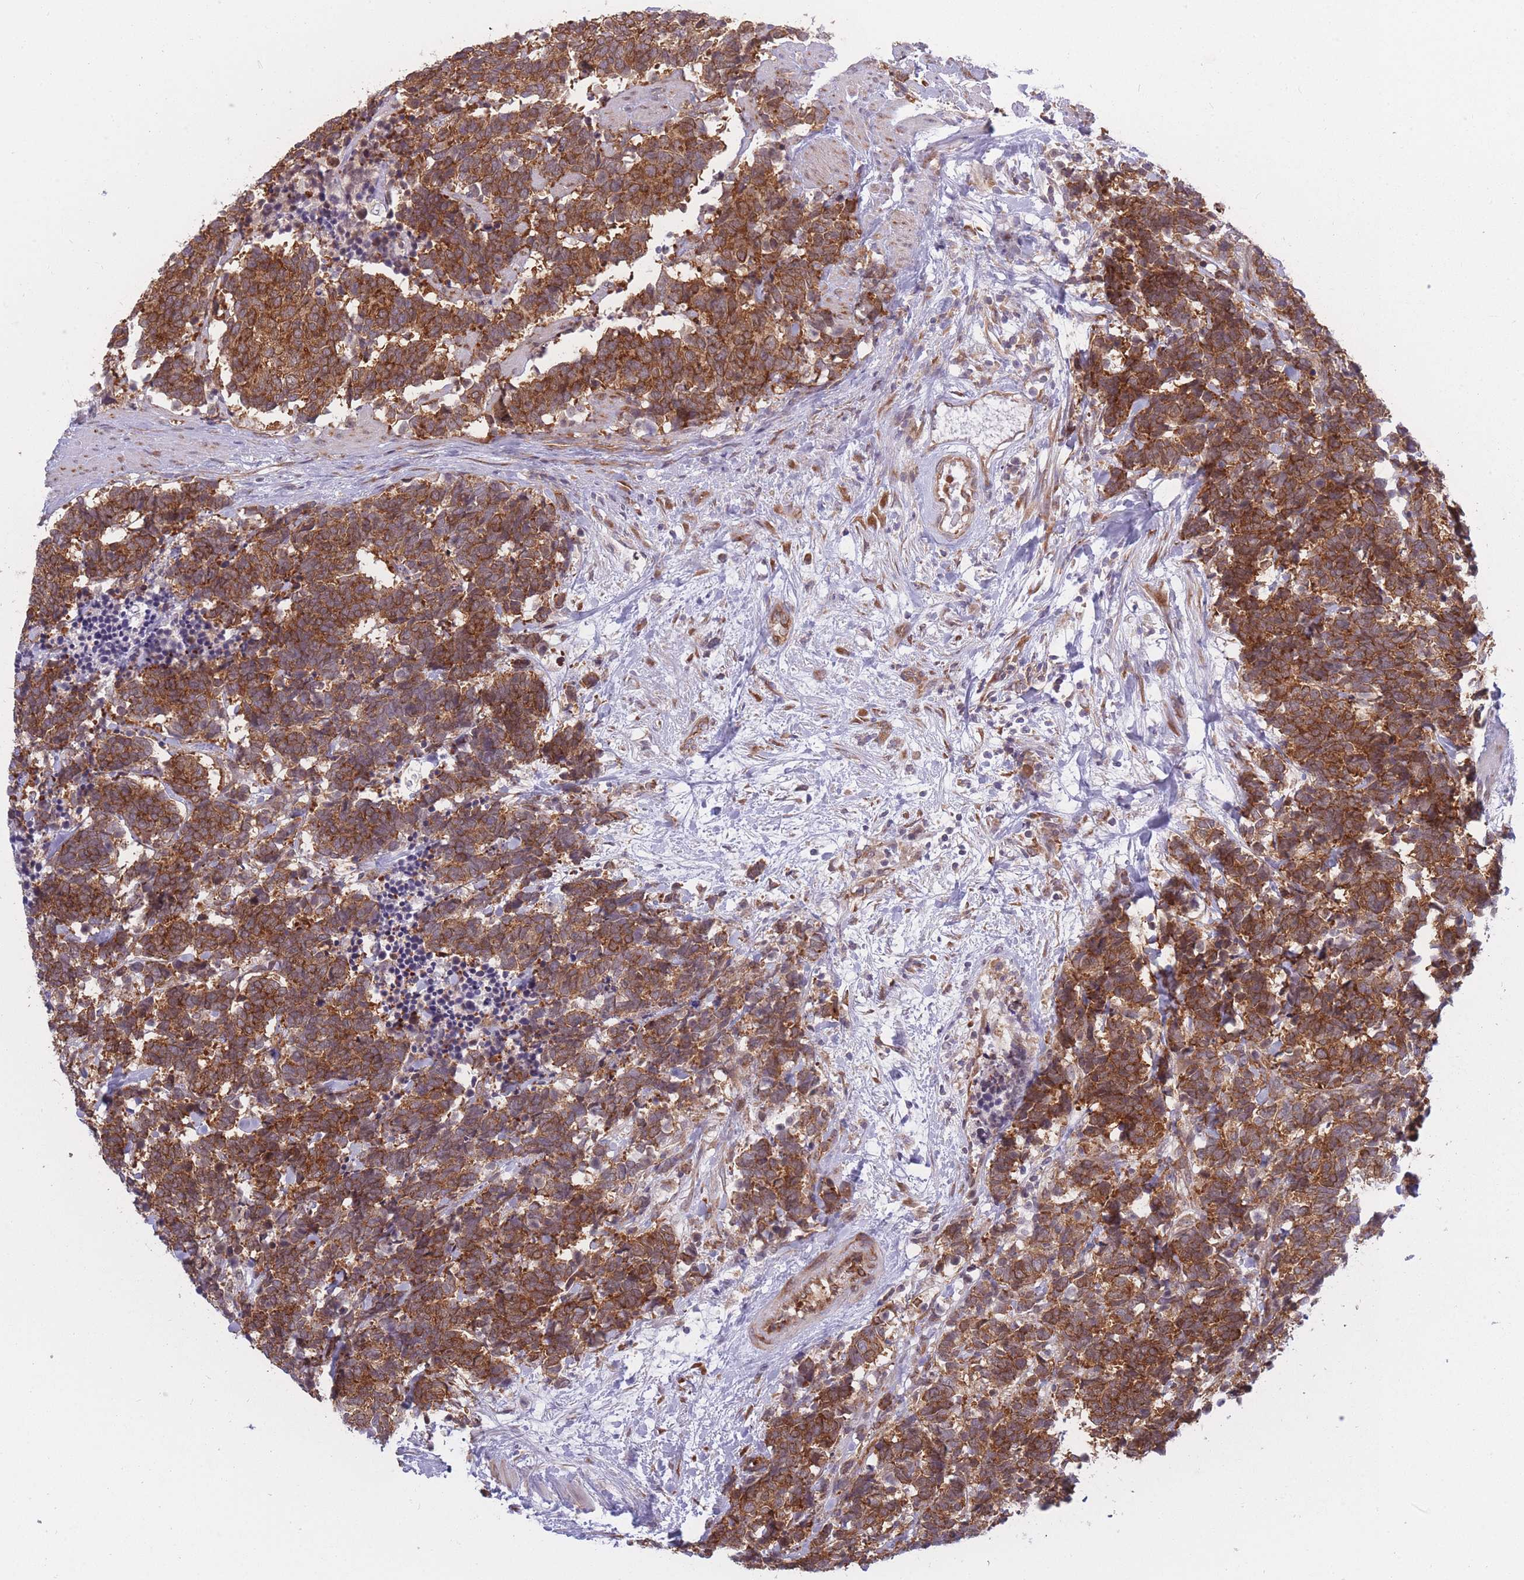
{"staining": {"intensity": "strong", "quantity": ">75%", "location": "cytoplasmic/membranous"}, "tissue": "carcinoid", "cell_type": "Tumor cells", "image_type": "cancer", "snomed": [{"axis": "morphology", "description": "Carcinoma, NOS"}, {"axis": "morphology", "description": "Carcinoid, malignant, NOS"}, {"axis": "topography", "description": "Prostate"}], "caption": "This is an image of immunohistochemistry (IHC) staining of carcinoid (malignant), which shows strong positivity in the cytoplasmic/membranous of tumor cells.", "gene": "CCDC124", "patient": {"sex": "male", "age": 57}}